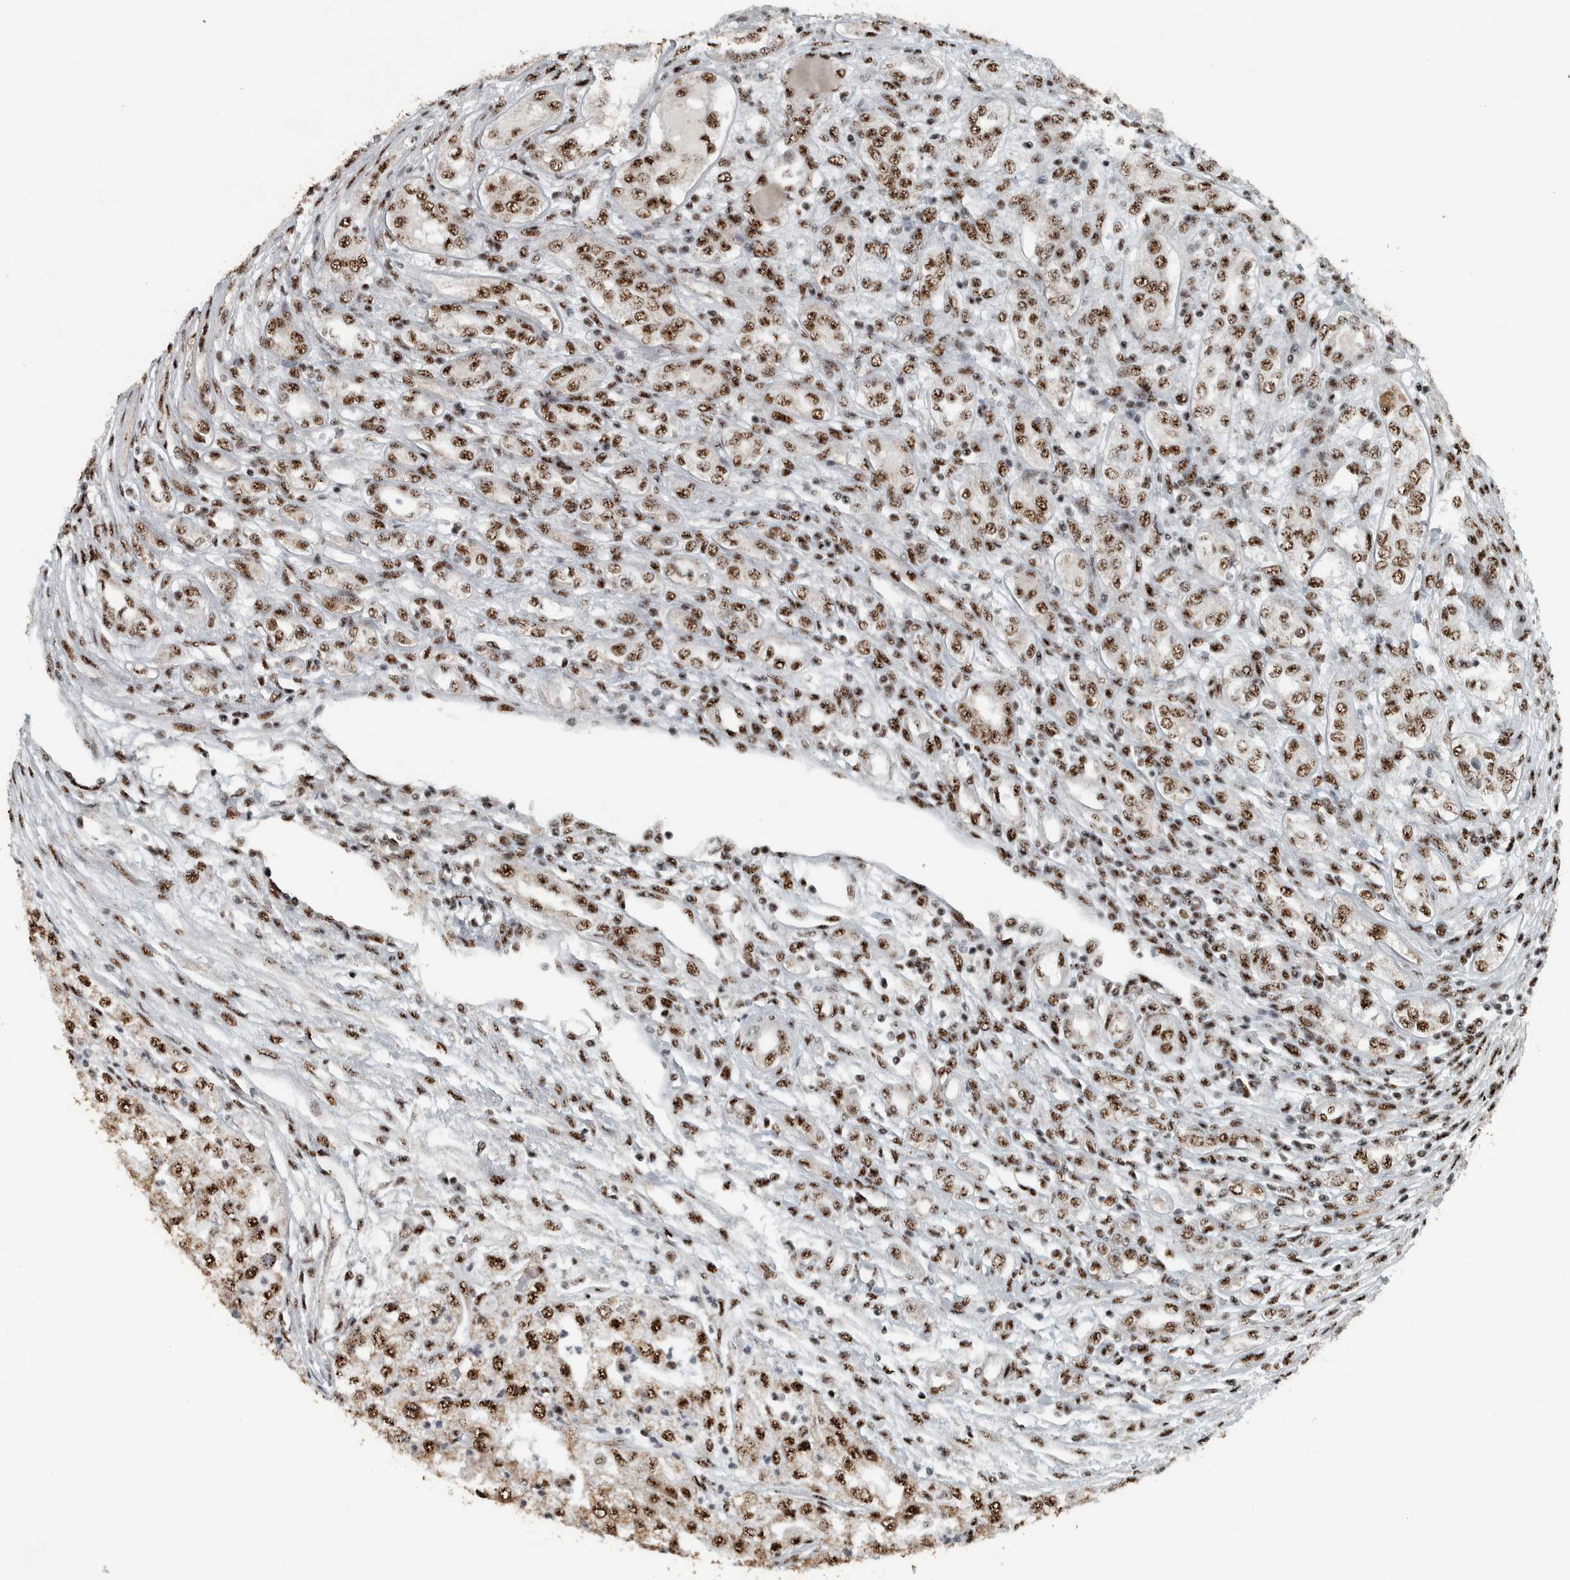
{"staining": {"intensity": "moderate", "quantity": ">75%", "location": "nuclear"}, "tissue": "renal cancer", "cell_type": "Tumor cells", "image_type": "cancer", "snomed": [{"axis": "morphology", "description": "Adenocarcinoma, NOS"}, {"axis": "topography", "description": "Kidney"}], "caption": "Moderate nuclear staining is identified in about >75% of tumor cells in renal adenocarcinoma.", "gene": "SON", "patient": {"sex": "female", "age": 54}}